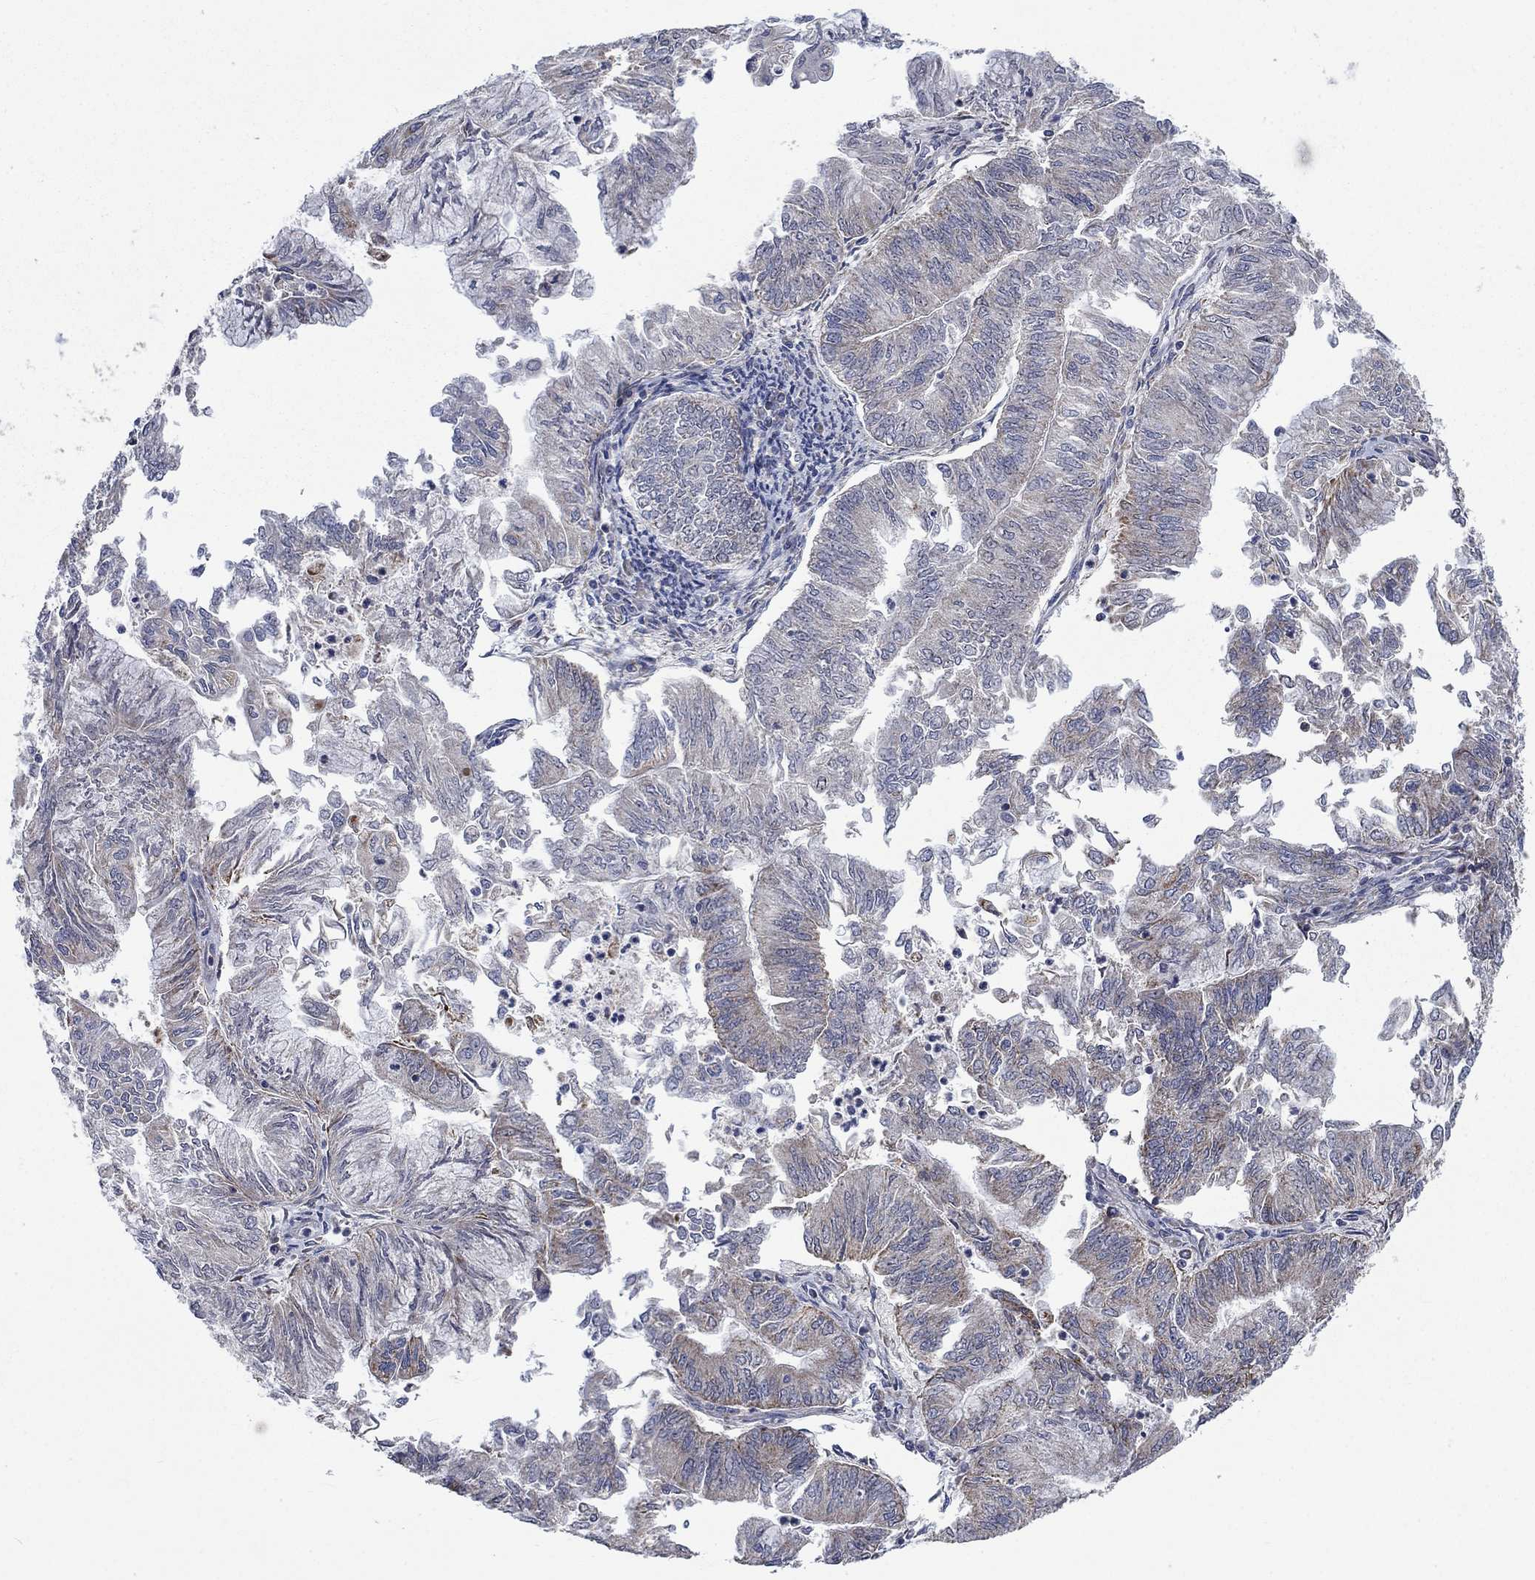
{"staining": {"intensity": "weak", "quantity": "<25%", "location": "cytoplasmic/membranous"}, "tissue": "endometrial cancer", "cell_type": "Tumor cells", "image_type": "cancer", "snomed": [{"axis": "morphology", "description": "Adenocarcinoma, NOS"}, {"axis": "topography", "description": "Endometrium"}], "caption": "The photomicrograph displays no significant staining in tumor cells of endometrial cancer. The staining was performed using DAB (3,3'-diaminobenzidine) to visualize the protein expression in brown, while the nuclei were stained in blue with hematoxylin (Magnification: 20x).", "gene": "NDUFC1", "patient": {"sex": "female", "age": 59}}